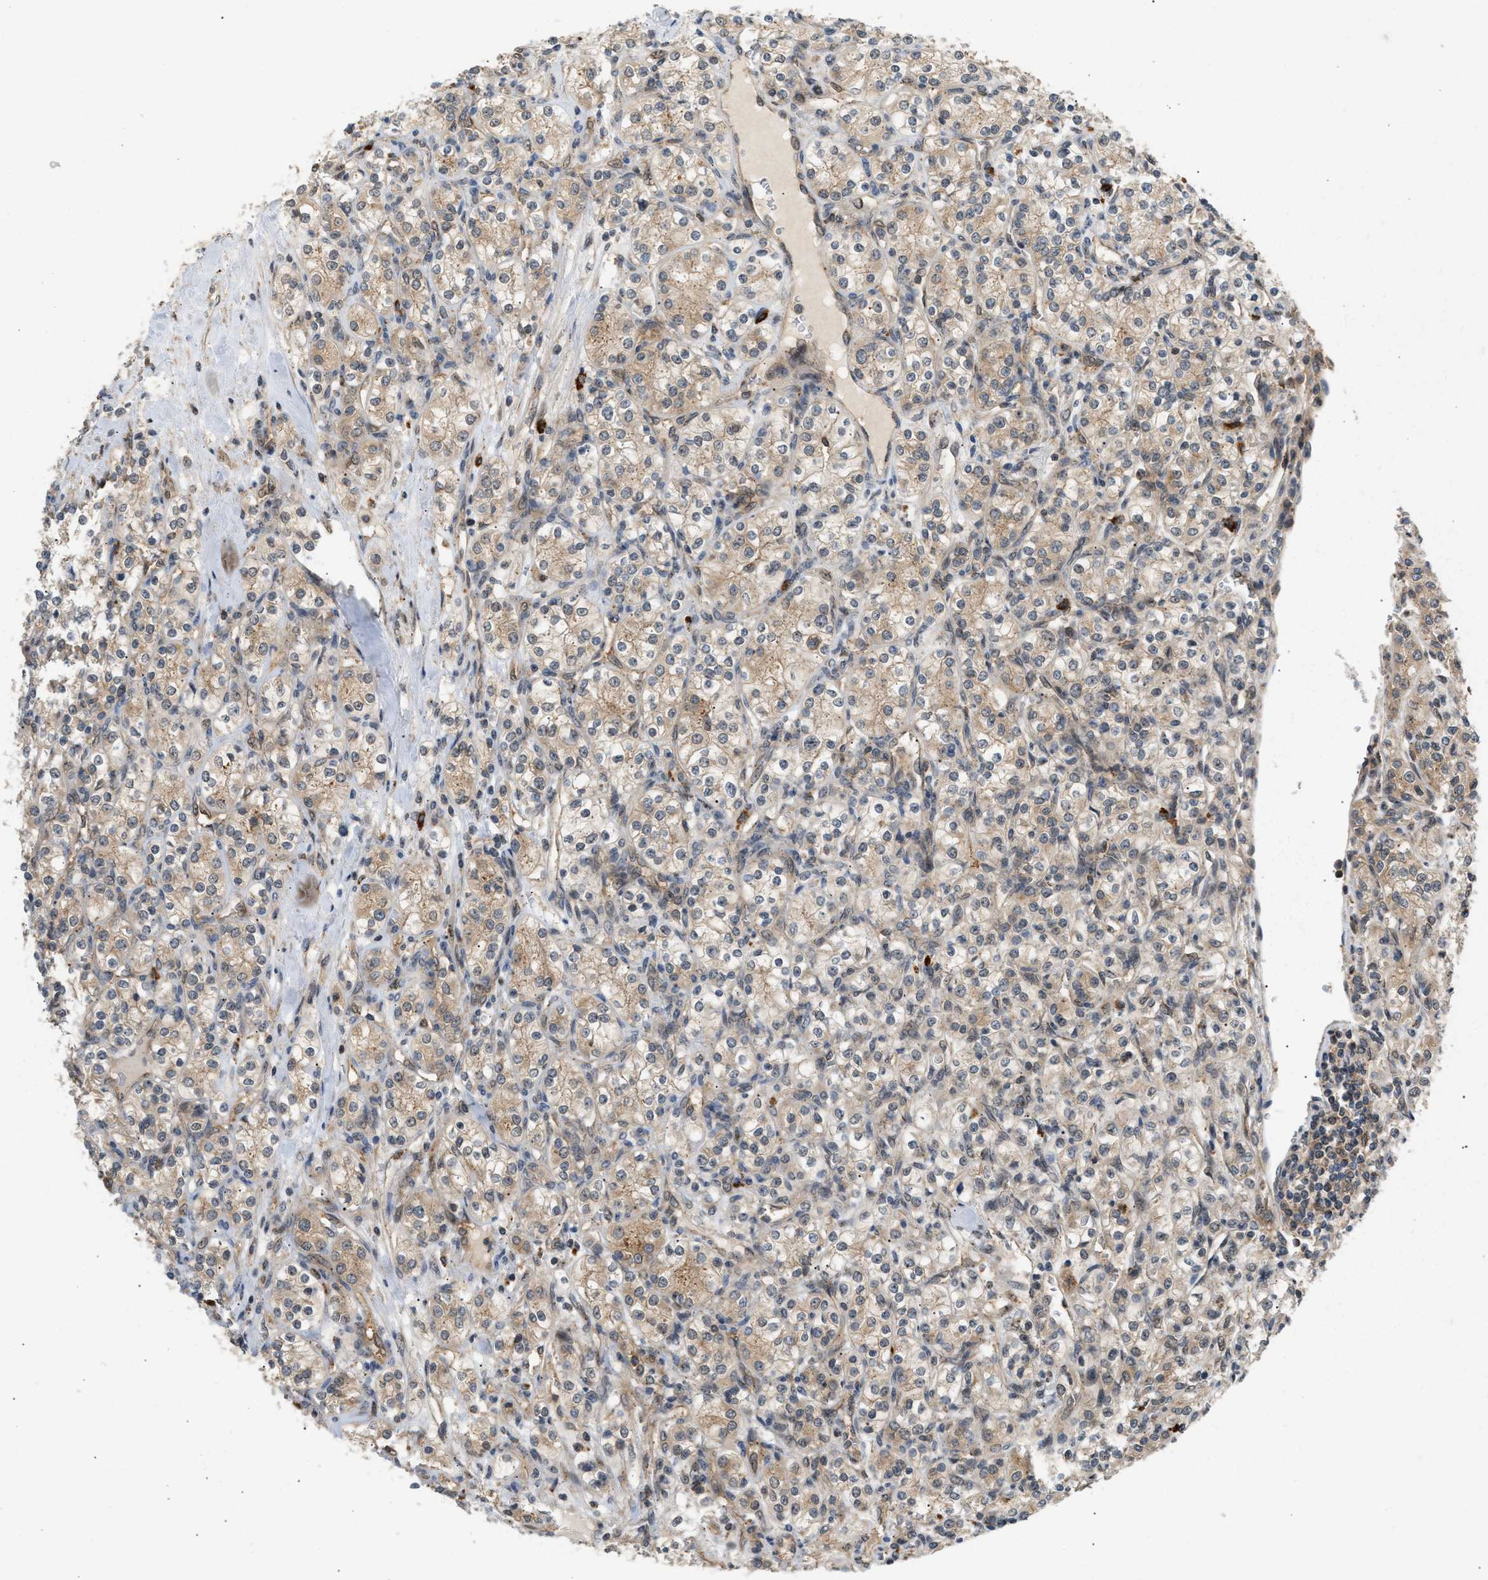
{"staining": {"intensity": "moderate", "quantity": ">75%", "location": "cytoplasmic/membranous"}, "tissue": "renal cancer", "cell_type": "Tumor cells", "image_type": "cancer", "snomed": [{"axis": "morphology", "description": "Adenocarcinoma, NOS"}, {"axis": "topography", "description": "Kidney"}], "caption": "Protein expression analysis of renal cancer (adenocarcinoma) exhibits moderate cytoplasmic/membranous positivity in approximately >75% of tumor cells. (IHC, brightfield microscopy, high magnification).", "gene": "MAP2K5", "patient": {"sex": "male", "age": 77}}